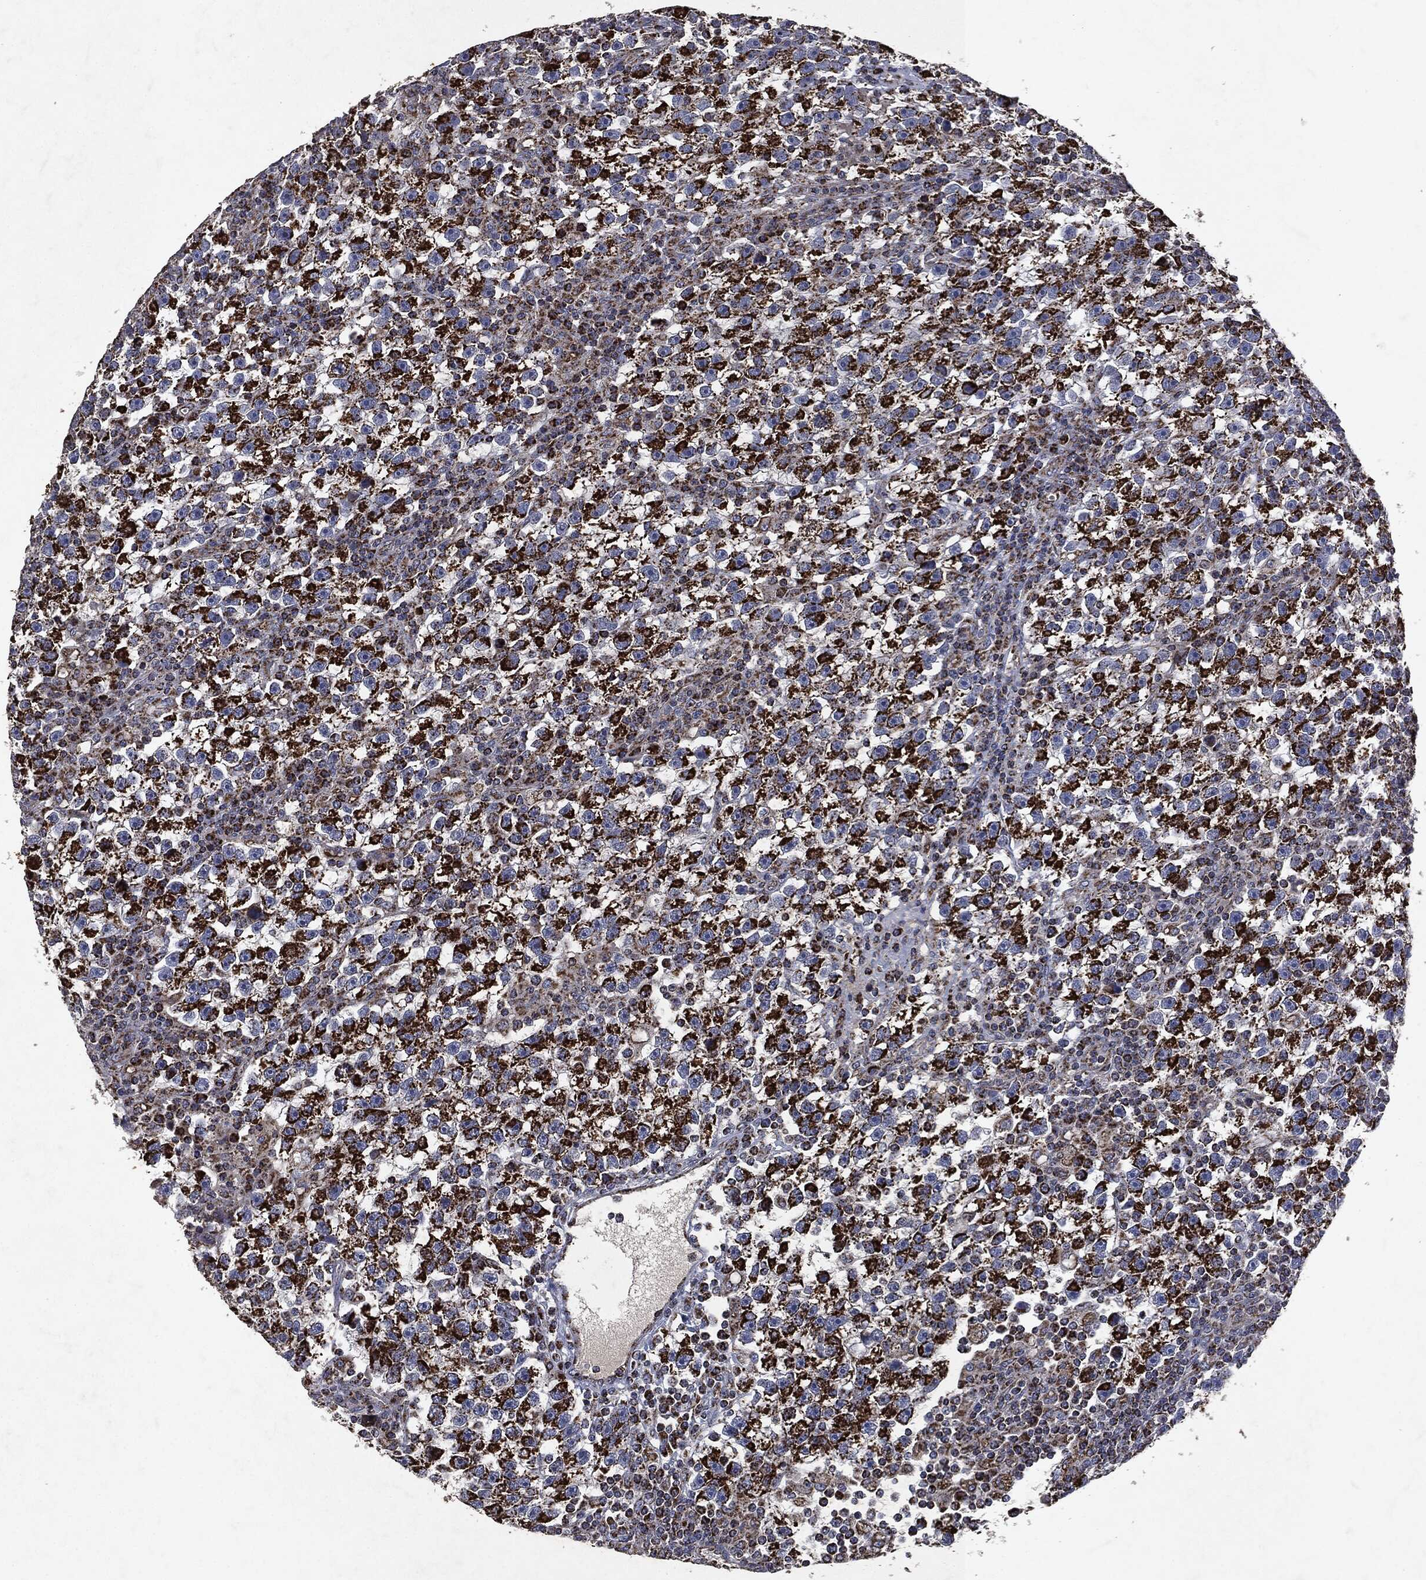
{"staining": {"intensity": "strong", "quantity": ">75%", "location": "cytoplasmic/membranous"}, "tissue": "testis cancer", "cell_type": "Tumor cells", "image_type": "cancer", "snomed": [{"axis": "morphology", "description": "Seminoma, NOS"}, {"axis": "topography", "description": "Testis"}], "caption": "IHC image of human testis cancer (seminoma) stained for a protein (brown), which reveals high levels of strong cytoplasmic/membranous staining in about >75% of tumor cells.", "gene": "RYK", "patient": {"sex": "male", "age": 47}}